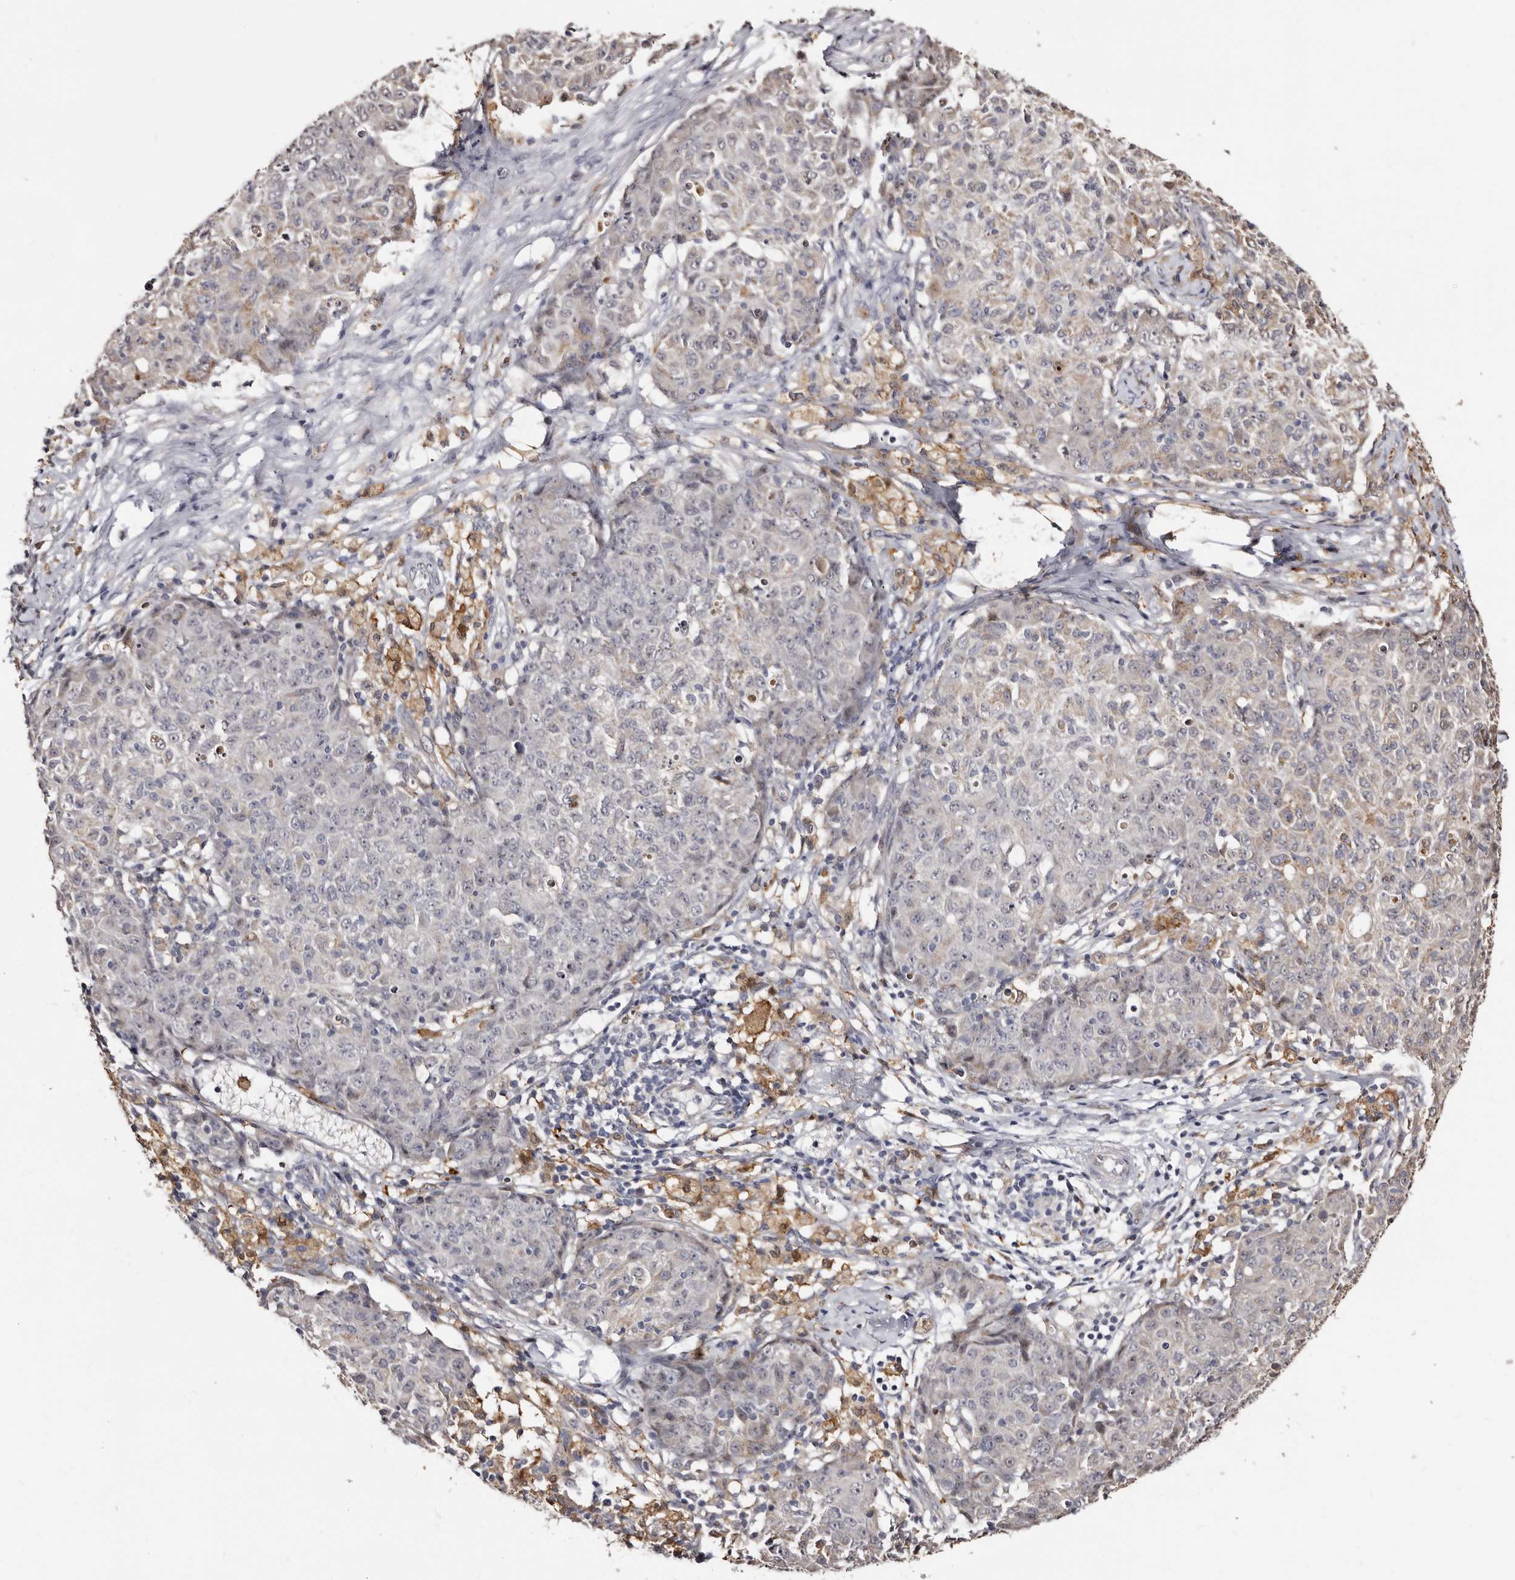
{"staining": {"intensity": "negative", "quantity": "none", "location": "none"}, "tissue": "ovarian cancer", "cell_type": "Tumor cells", "image_type": "cancer", "snomed": [{"axis": "morphology", "description": "Carcinoma, endometroid"}, {"axis": "topography", "description": "Ovary"}], "caption": "Tumor cells are negative for brown protein staining in ovarian endometroid carcinoma.", "gene": "PTAFR", "patient": {"sex": "female", "age": 42}}